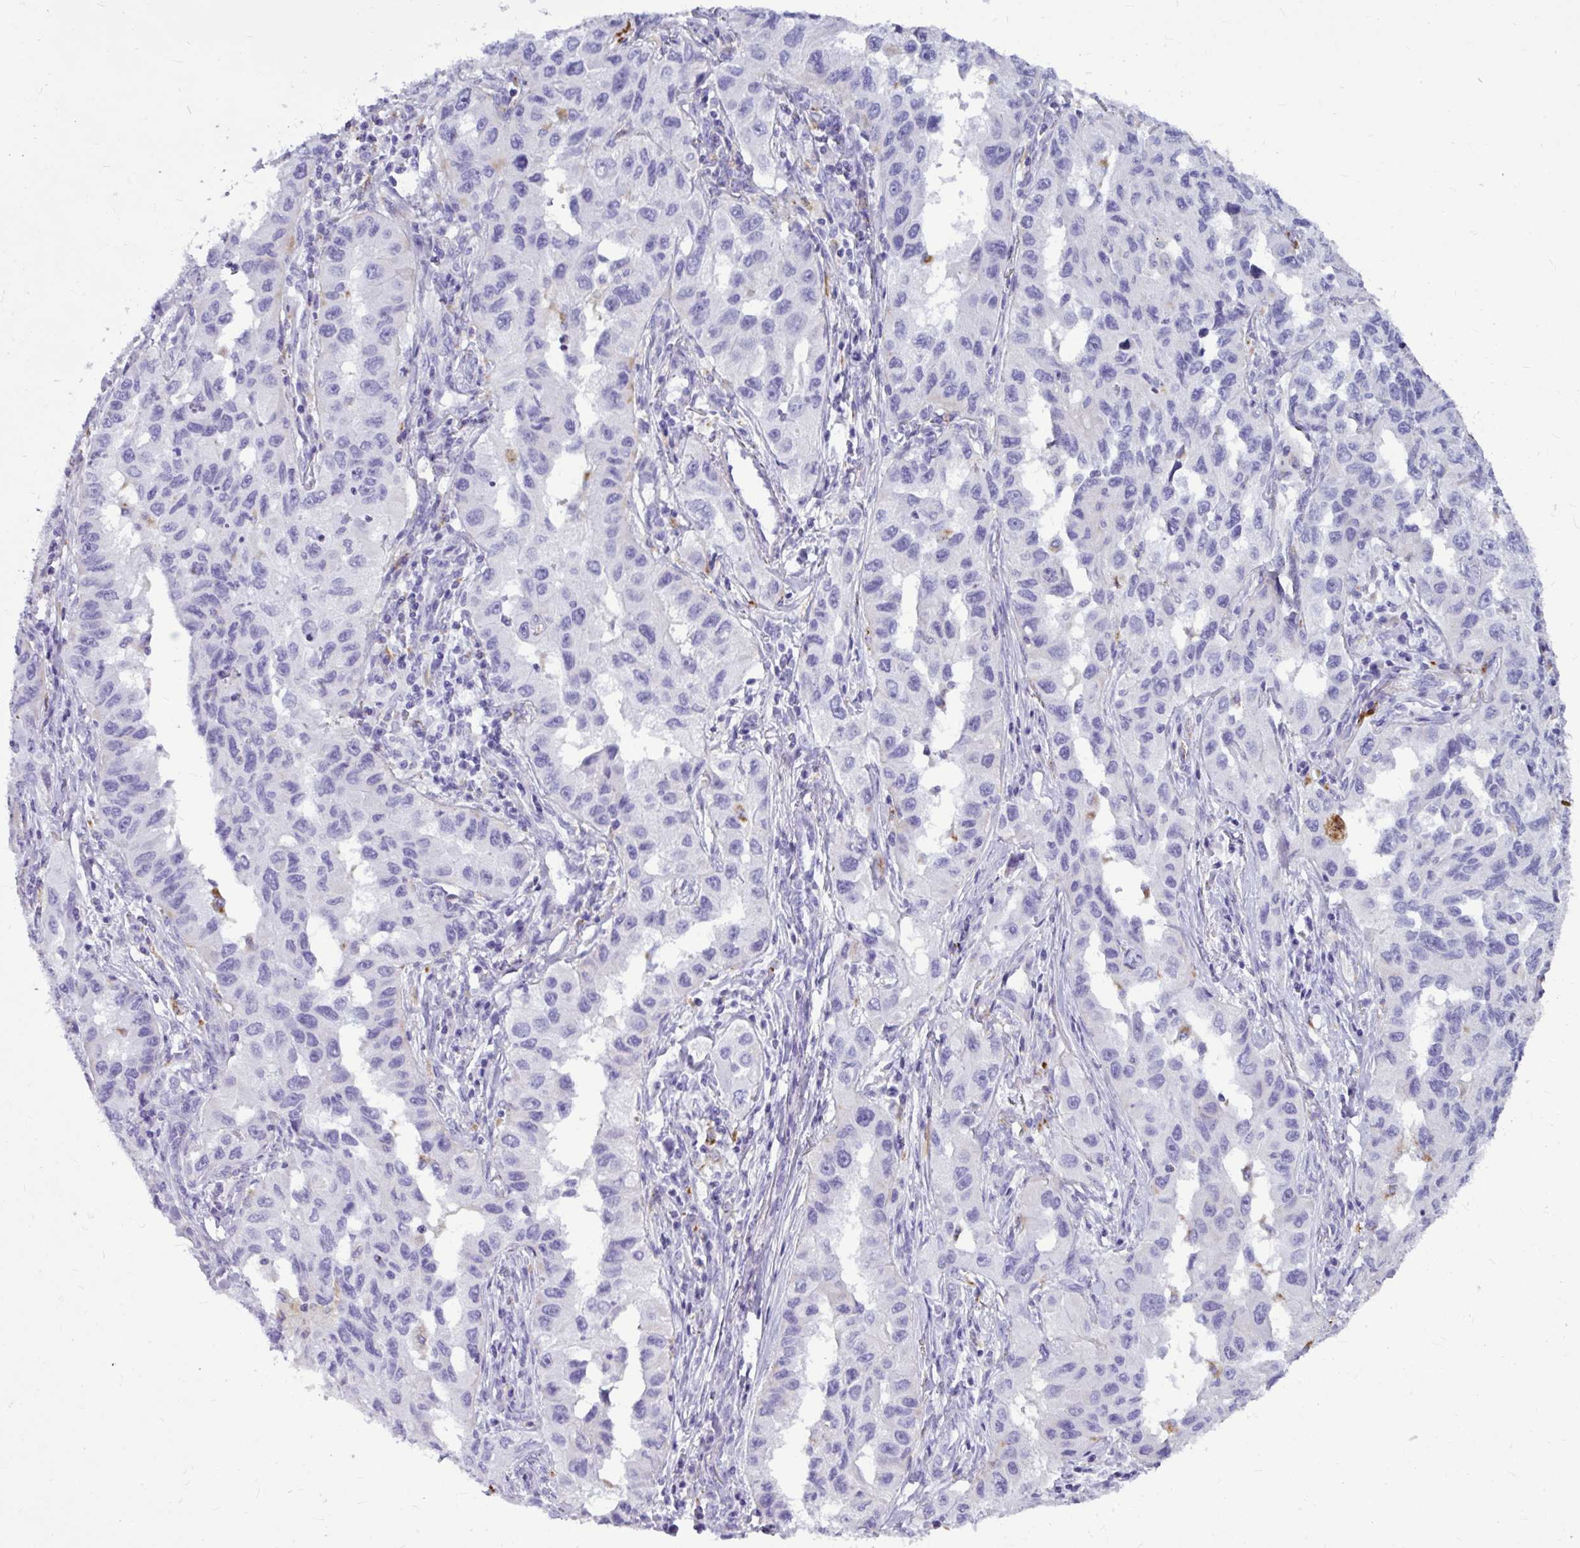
{"staining": {"intensity": "negative", "quantity": "none", "location": "none"}, "tissue": "lung cancer", "cell_type": "Tumor cells", "image_type": "cancer", "snomed": [{"axis": "morphology", "description": "Adenocarcinoma, NOS"}, {"axis": "topography", "description": "Lung"}], "caption": "Tumor cells are negative for protein expression in human lung cancer.", "gene": "CTSZ", "patient": {"sex": "female", "age": 73}}